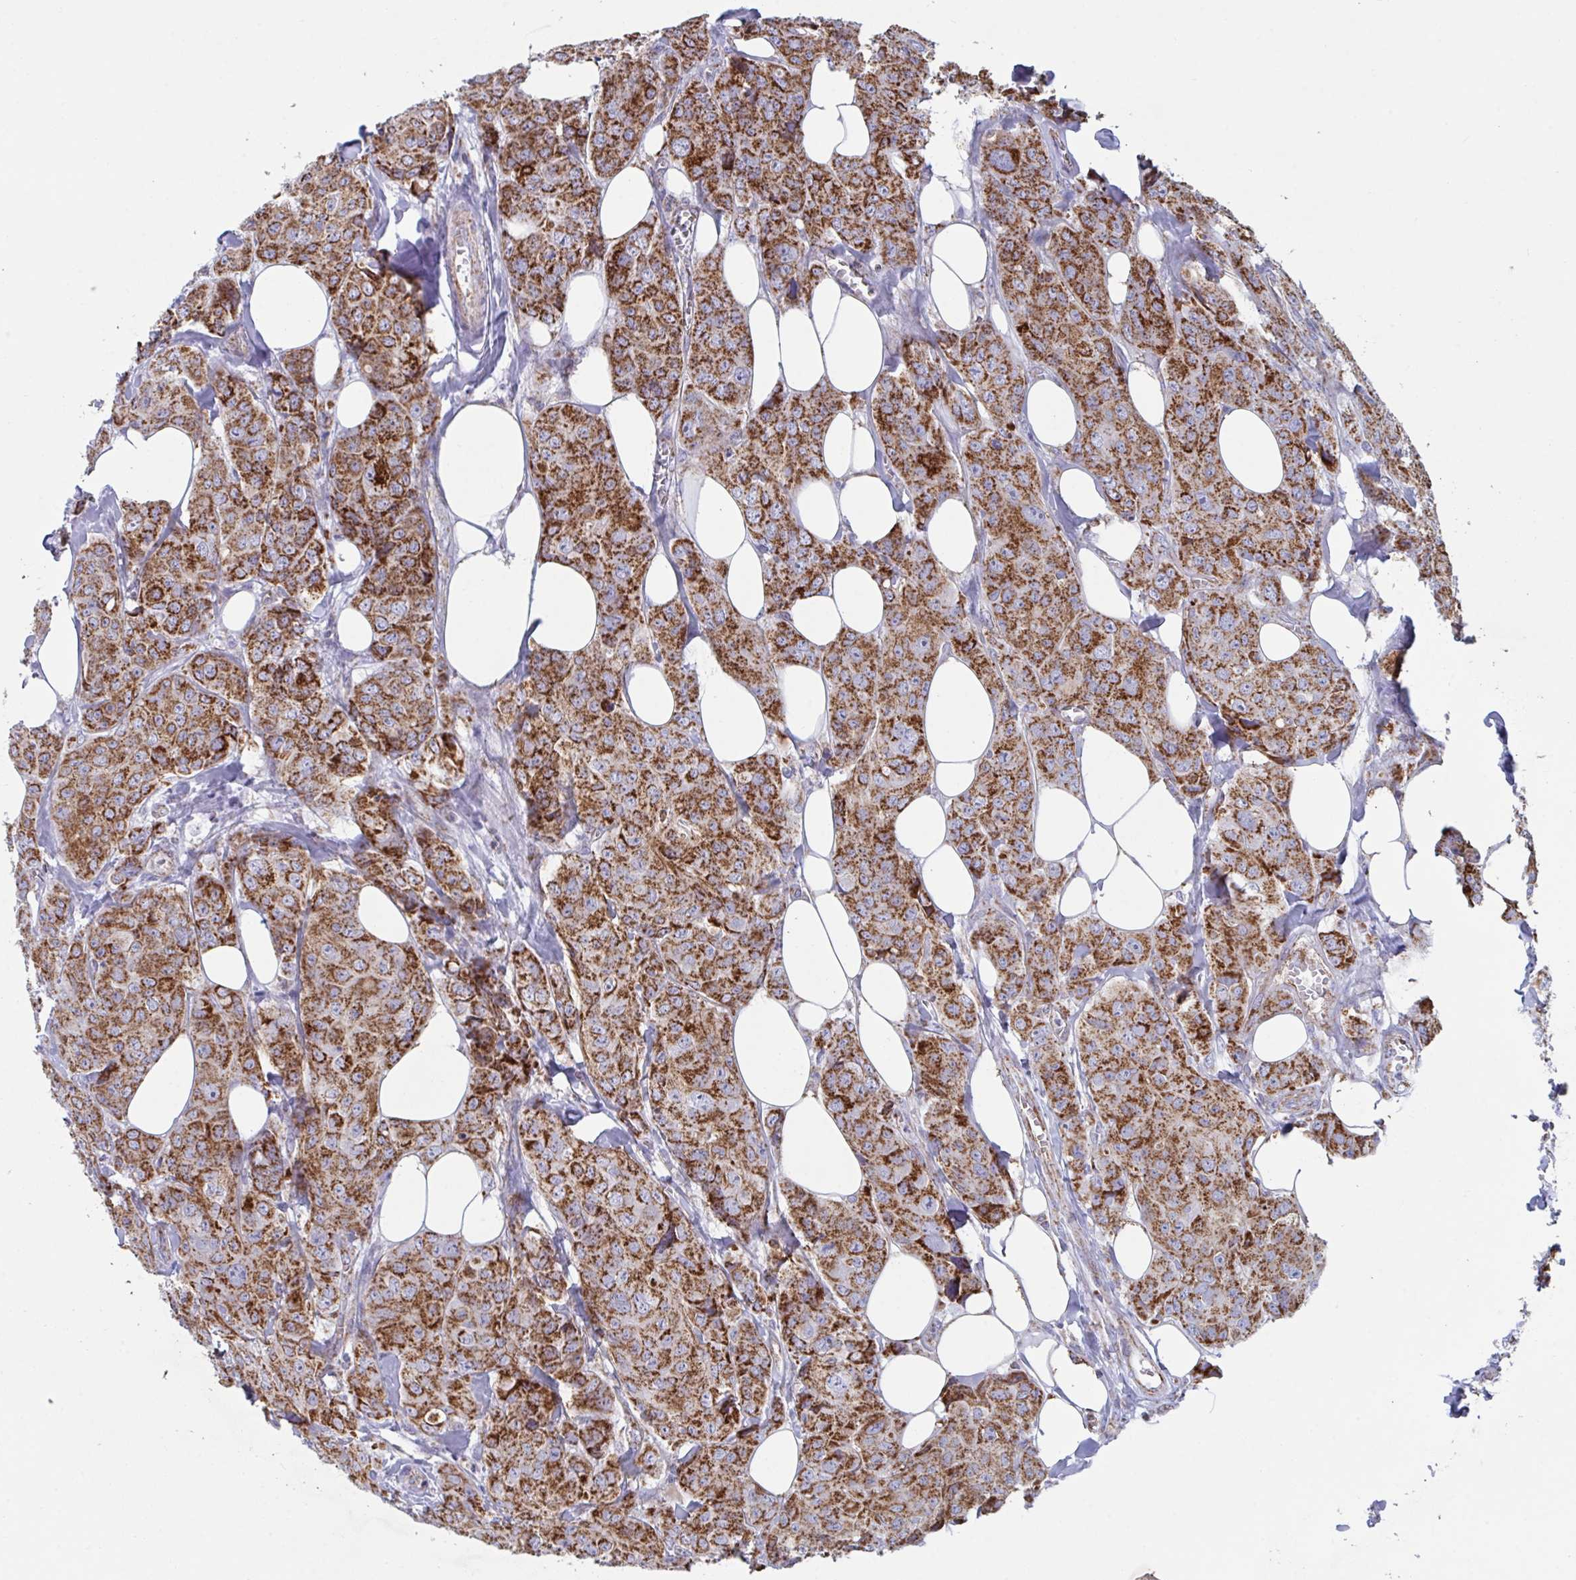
{"staining": {"intensity": "strong", "quantity": ">75%", "location": "cytoplasmic/membranous"}, "tissue": "breast cancer", "cell_type": "Tumor cells", "image_type": "cancer", "snomed": [{"axis": "morphology", "description": "Duct carcinoma"}, {"axis": "topography", "description": "Breast"}], "caption": "Immunohistochemistry (IHC) micrograph of neoplastic tissue: human breast cancer stained using immunohistochemistry reveals high levels of strong protein expression localized specifically in the cytoplasmic/membranous of tumor cells, appearing as a cytoplasmic/membranous brown color.", "gene": "BCAT2", "patient": {"sex": "female", "age": 43}}